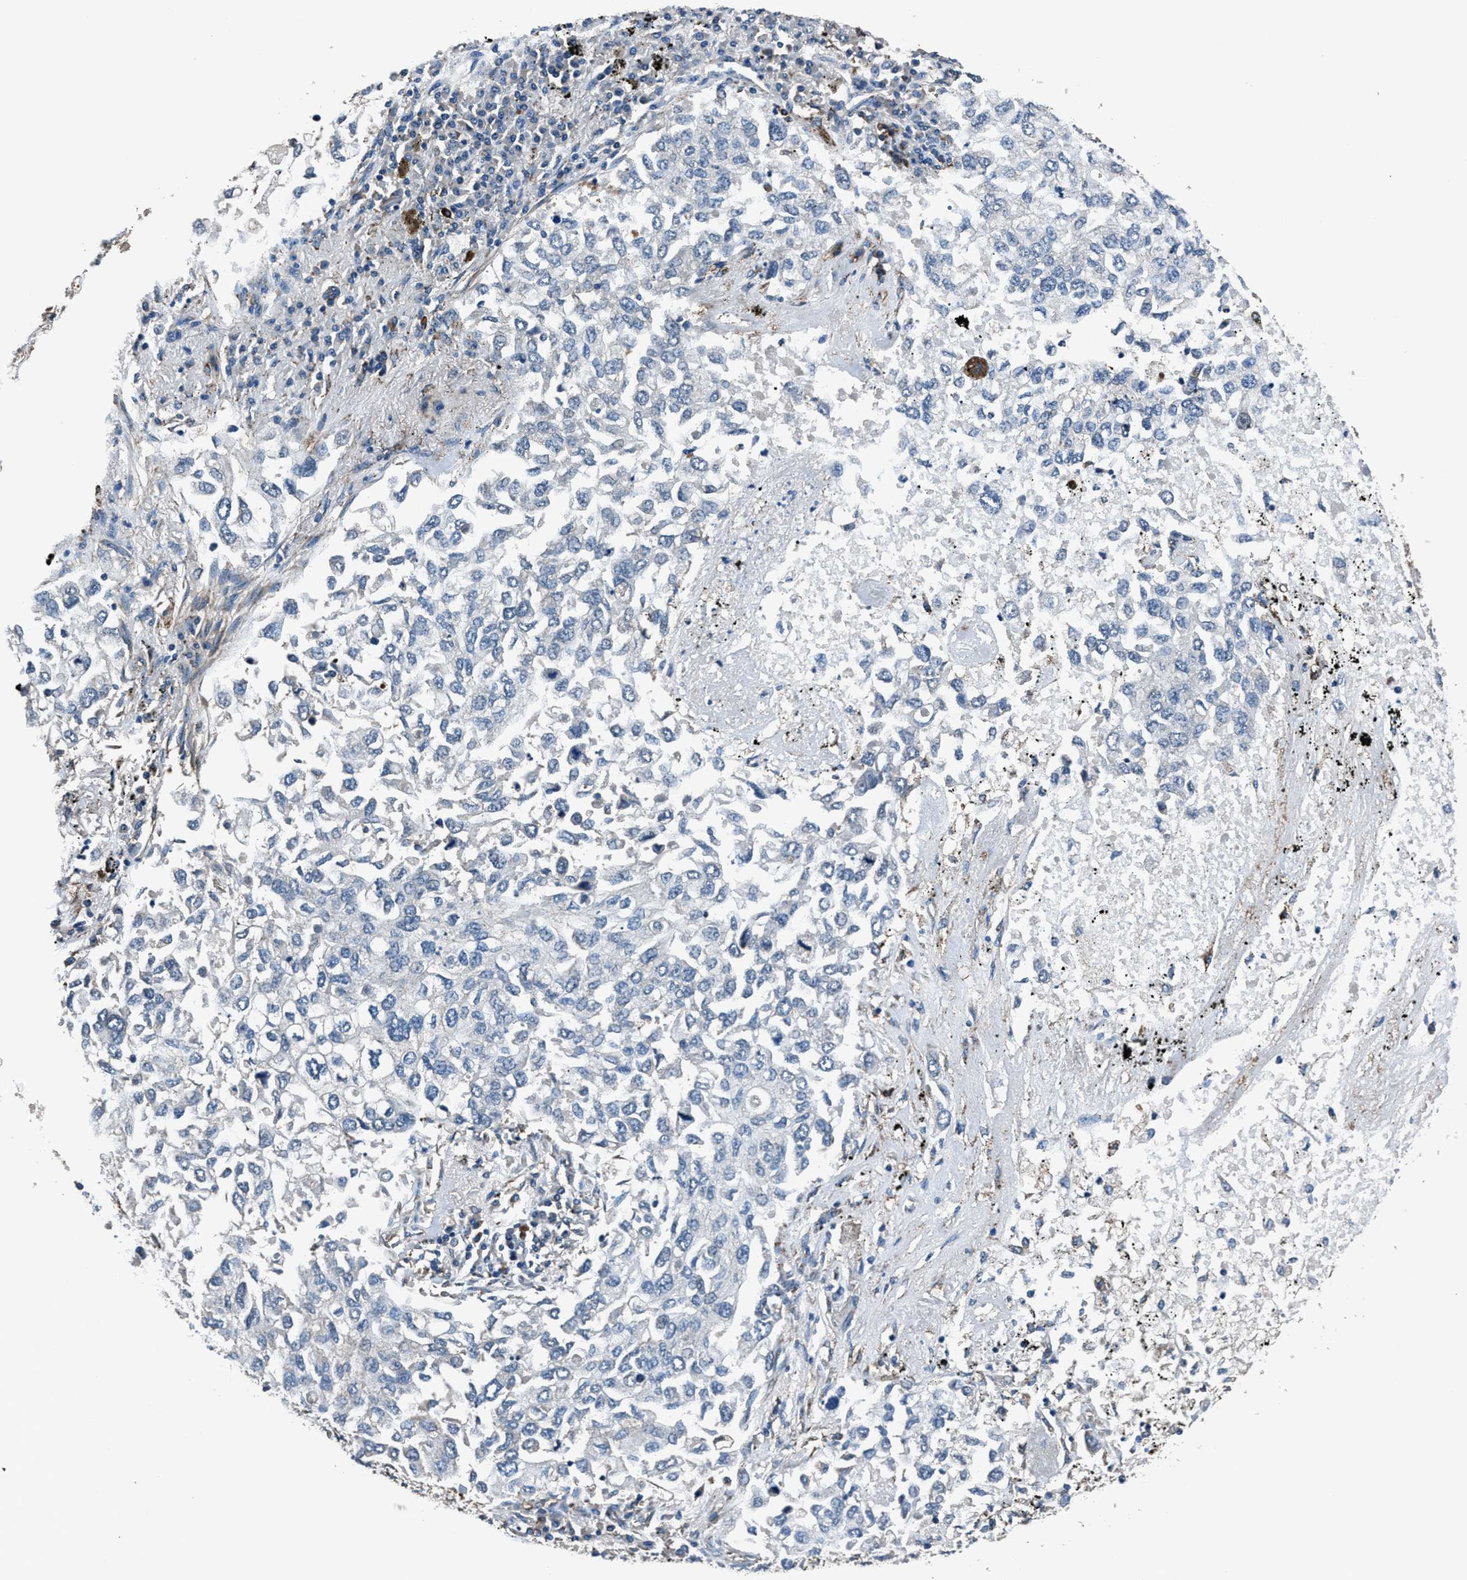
{"staining": {"intensity": "negative", "quantity": "none", "location": "none"}, "tissue": "lung cancer", "cell_type": "Tumor cells", "image_type": "cancer", "snomed": [{"axis": "morphology", "description": "Inflammation, NOS"}, {"axis": "morphology", "description": "Adenocarcinoma, NOS"}, {"axis": "topography", "description": "Lung"}], "caption": "Tumor cells are negative for protein expression in human lung cancer (adenocarcinoma).", "gene": "PRTFDC1", "patient": {"sex": "male", "age": 63}}